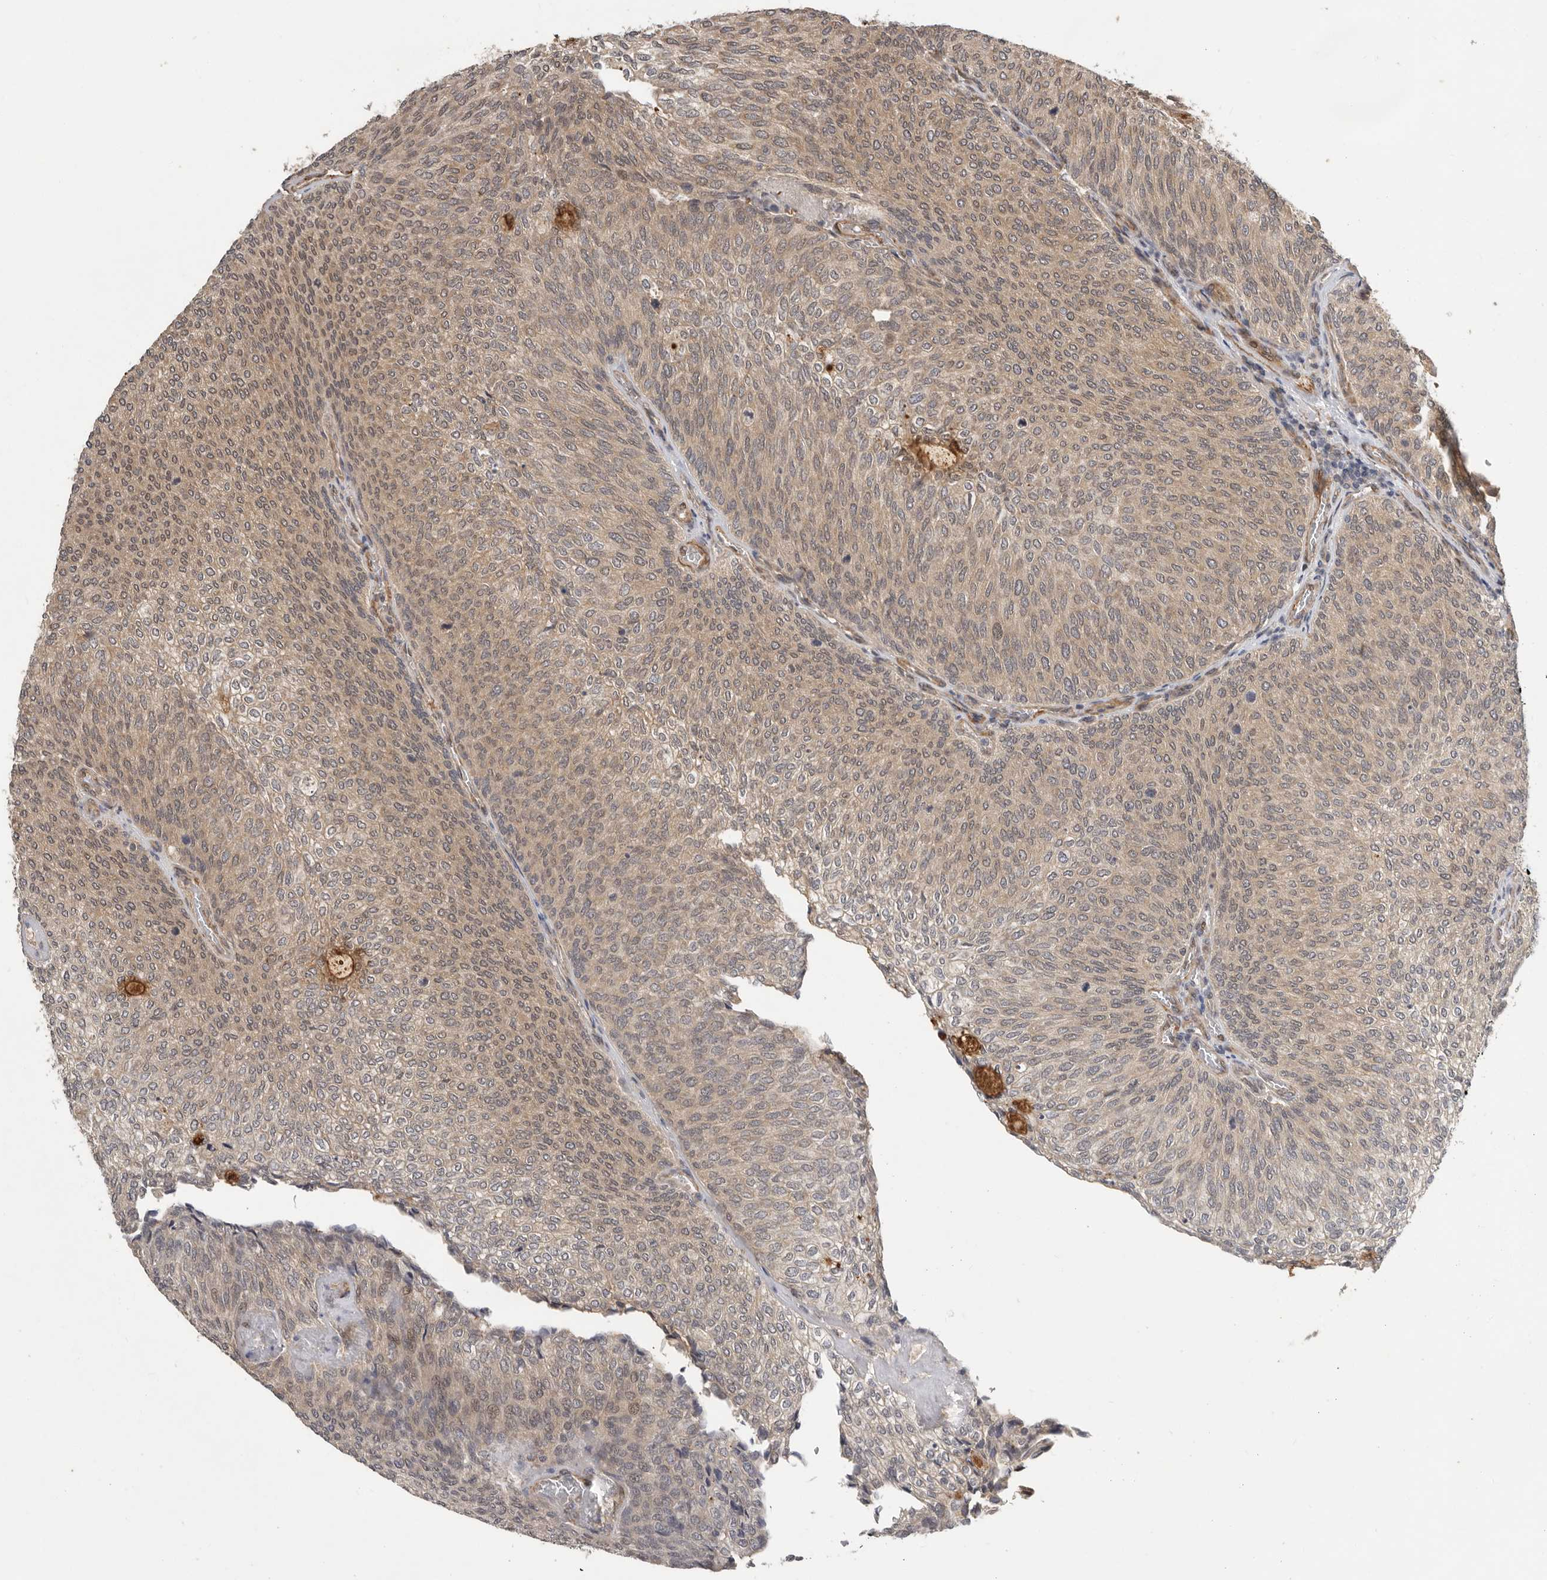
{"staining": {"intensity": "weak", "quantity": "25%-75%", "location": "cytoplasmic/membranous,nuclear"}, "tissue": "urothelial cancer", "cell_type": "Tumor cells", "image_type": "cancer", "snomed": [{"axis": "morphology", "description": "Urothelial carcinoma, Low grade"}, {"axis": "topography", "description": "Urinary bladder"}], "caption": "DAB immunohistochemical staining of low-grade urothelial carcinoma reveals weak cytoplasmic/membranous and nuclear protein staining in about 25%-75% of tumor cells. Ihc stains the protein of interest in brown and the nuclei are stained blue.", "gene": "RNF157", "patient": {"sex": "female", "age": 79}}